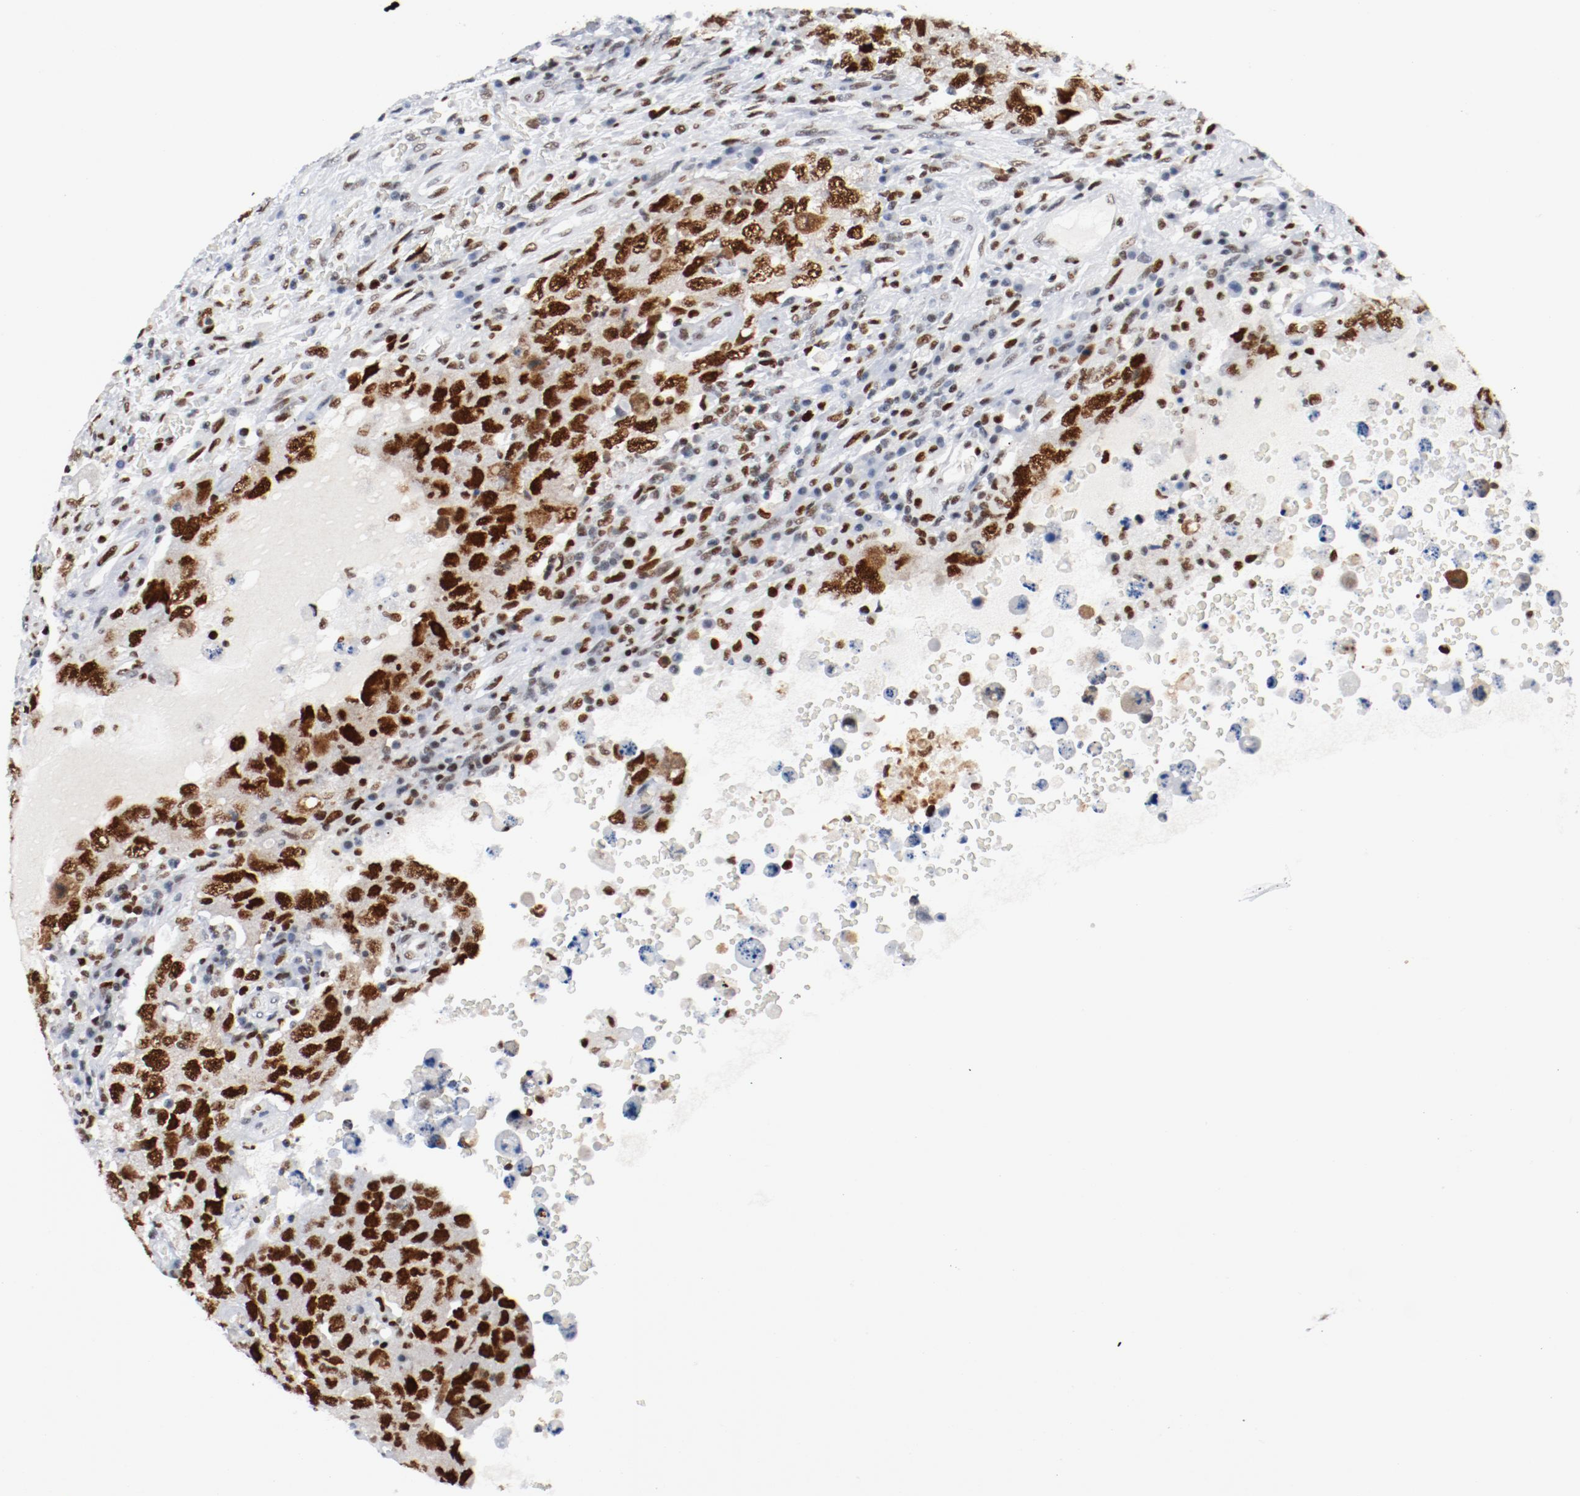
{"staining": {"intensity": "strong", "quantity": ">75%", "location": "nuclear"}, "tissue": "testis cancer", "cell_type": "Tumor cells", "image_type": "cancer", "snomed": [{"axis": "morphology", "description": "Carcinoma, Embryonal, NOS"}, {"axis": "topography", "description": "Testis"}], "caption": "Embryonal carcinoma (testis) stained with a protein marker displays strong staining in tumor cells.", "gene": "POLD1", "patient": {"sex": "male", "age": 26}}